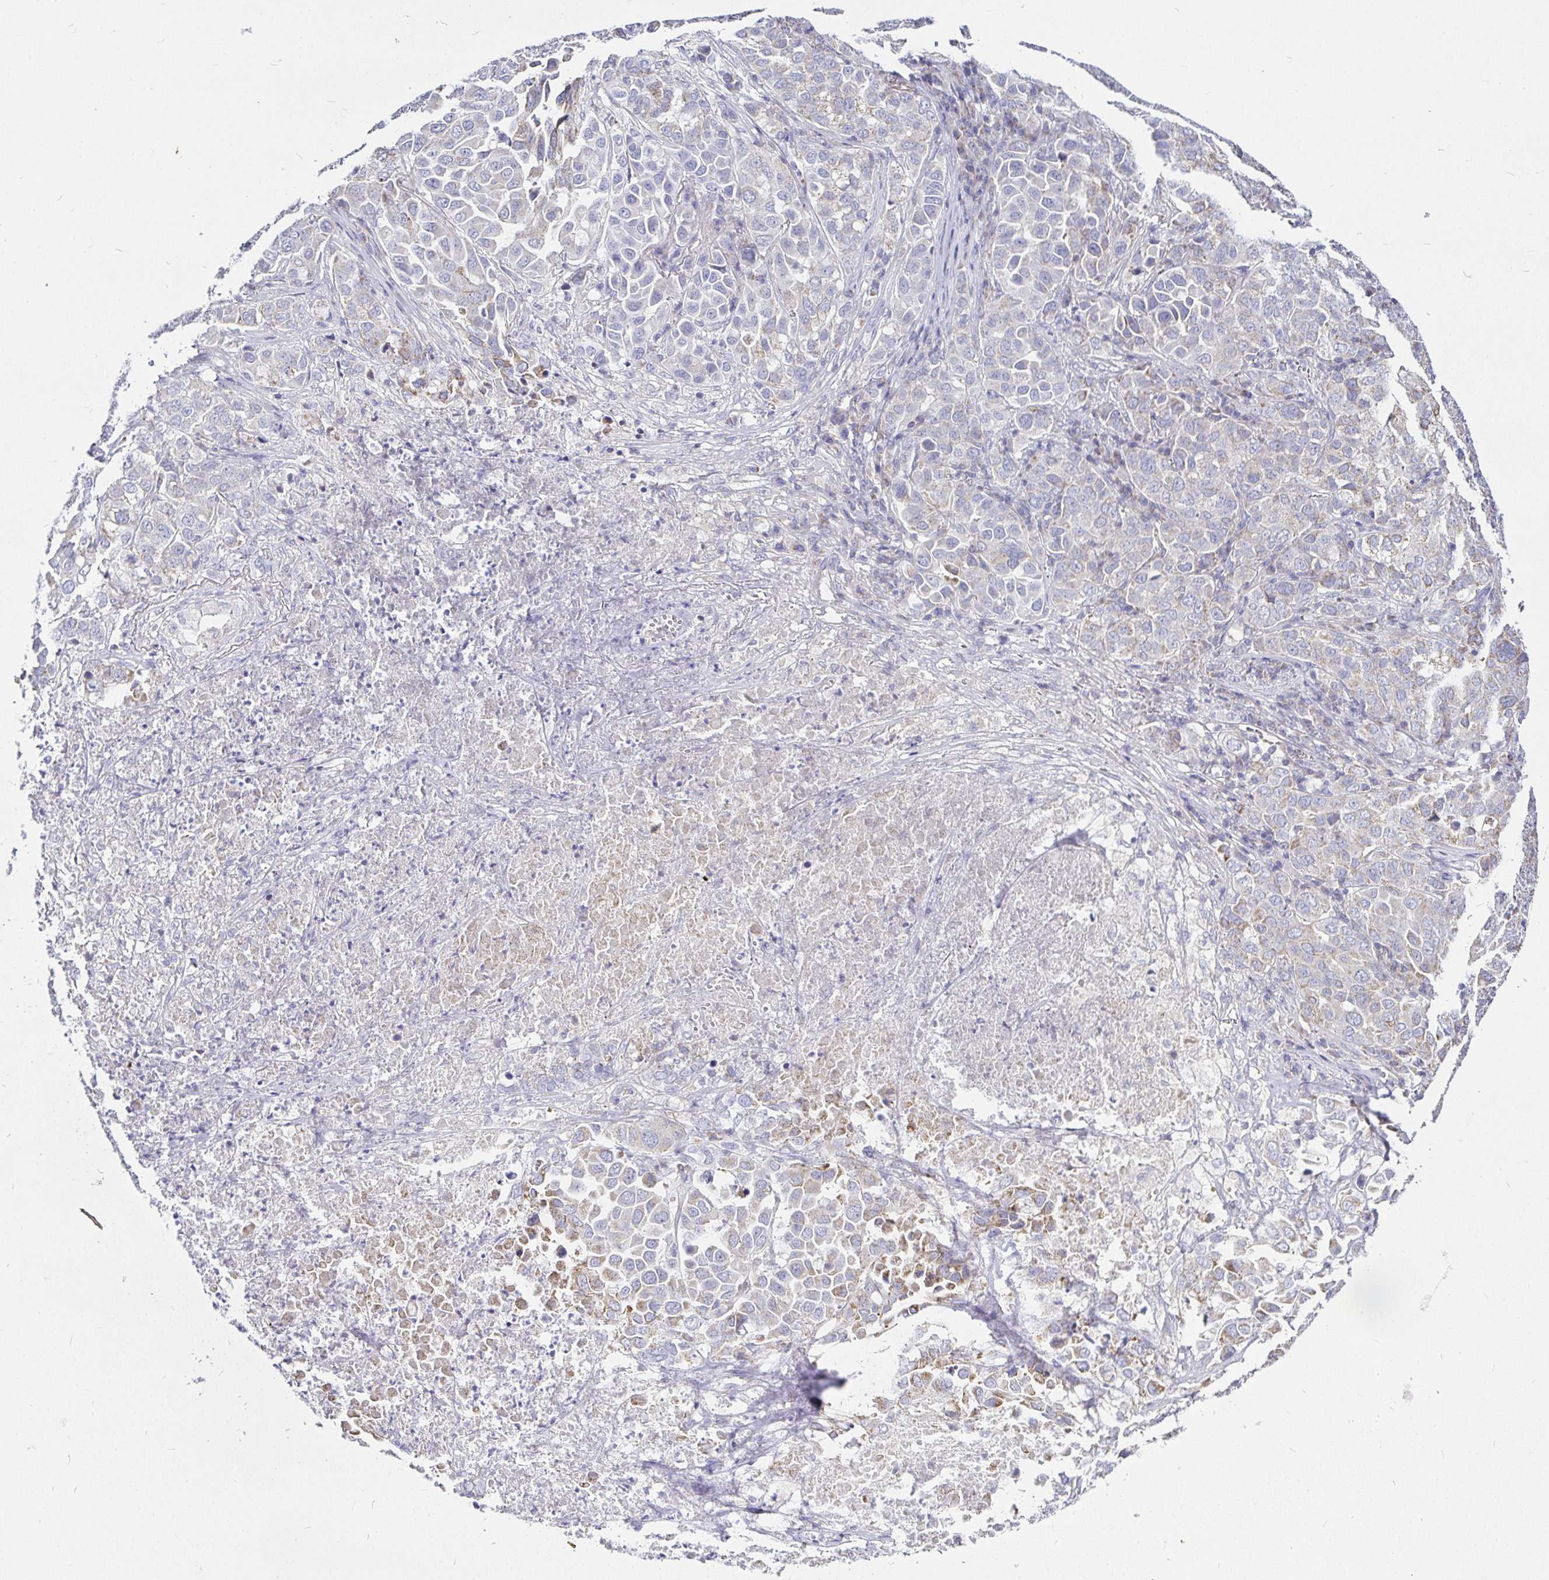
{"staining": {"intensity": "negative", "quantity": "none", "location": "none"}, "tissue": "lung cancer", "cell_type": "Tumor cells", "image_type": "cancer", "snomed": [{"axis": "morphology", "description": "Adenocarcinoma, NOS"}, {"axis": "morphology", "description": "Adenocarcinoma, metastatic, NOS"}, {"axis": "topography", "description": "Lymph node"}, {"axis": "topography", "description": "Lung"}], "caption": "Lung cancer (adenocarcinoma) was stained to show a protein in brown. There is no significant staining in tumor cells. (DAB immunohistochemistry (IHC), high magnification).", "gene": "PGAM2", "patient": {"sex": "female", "age": 65}}